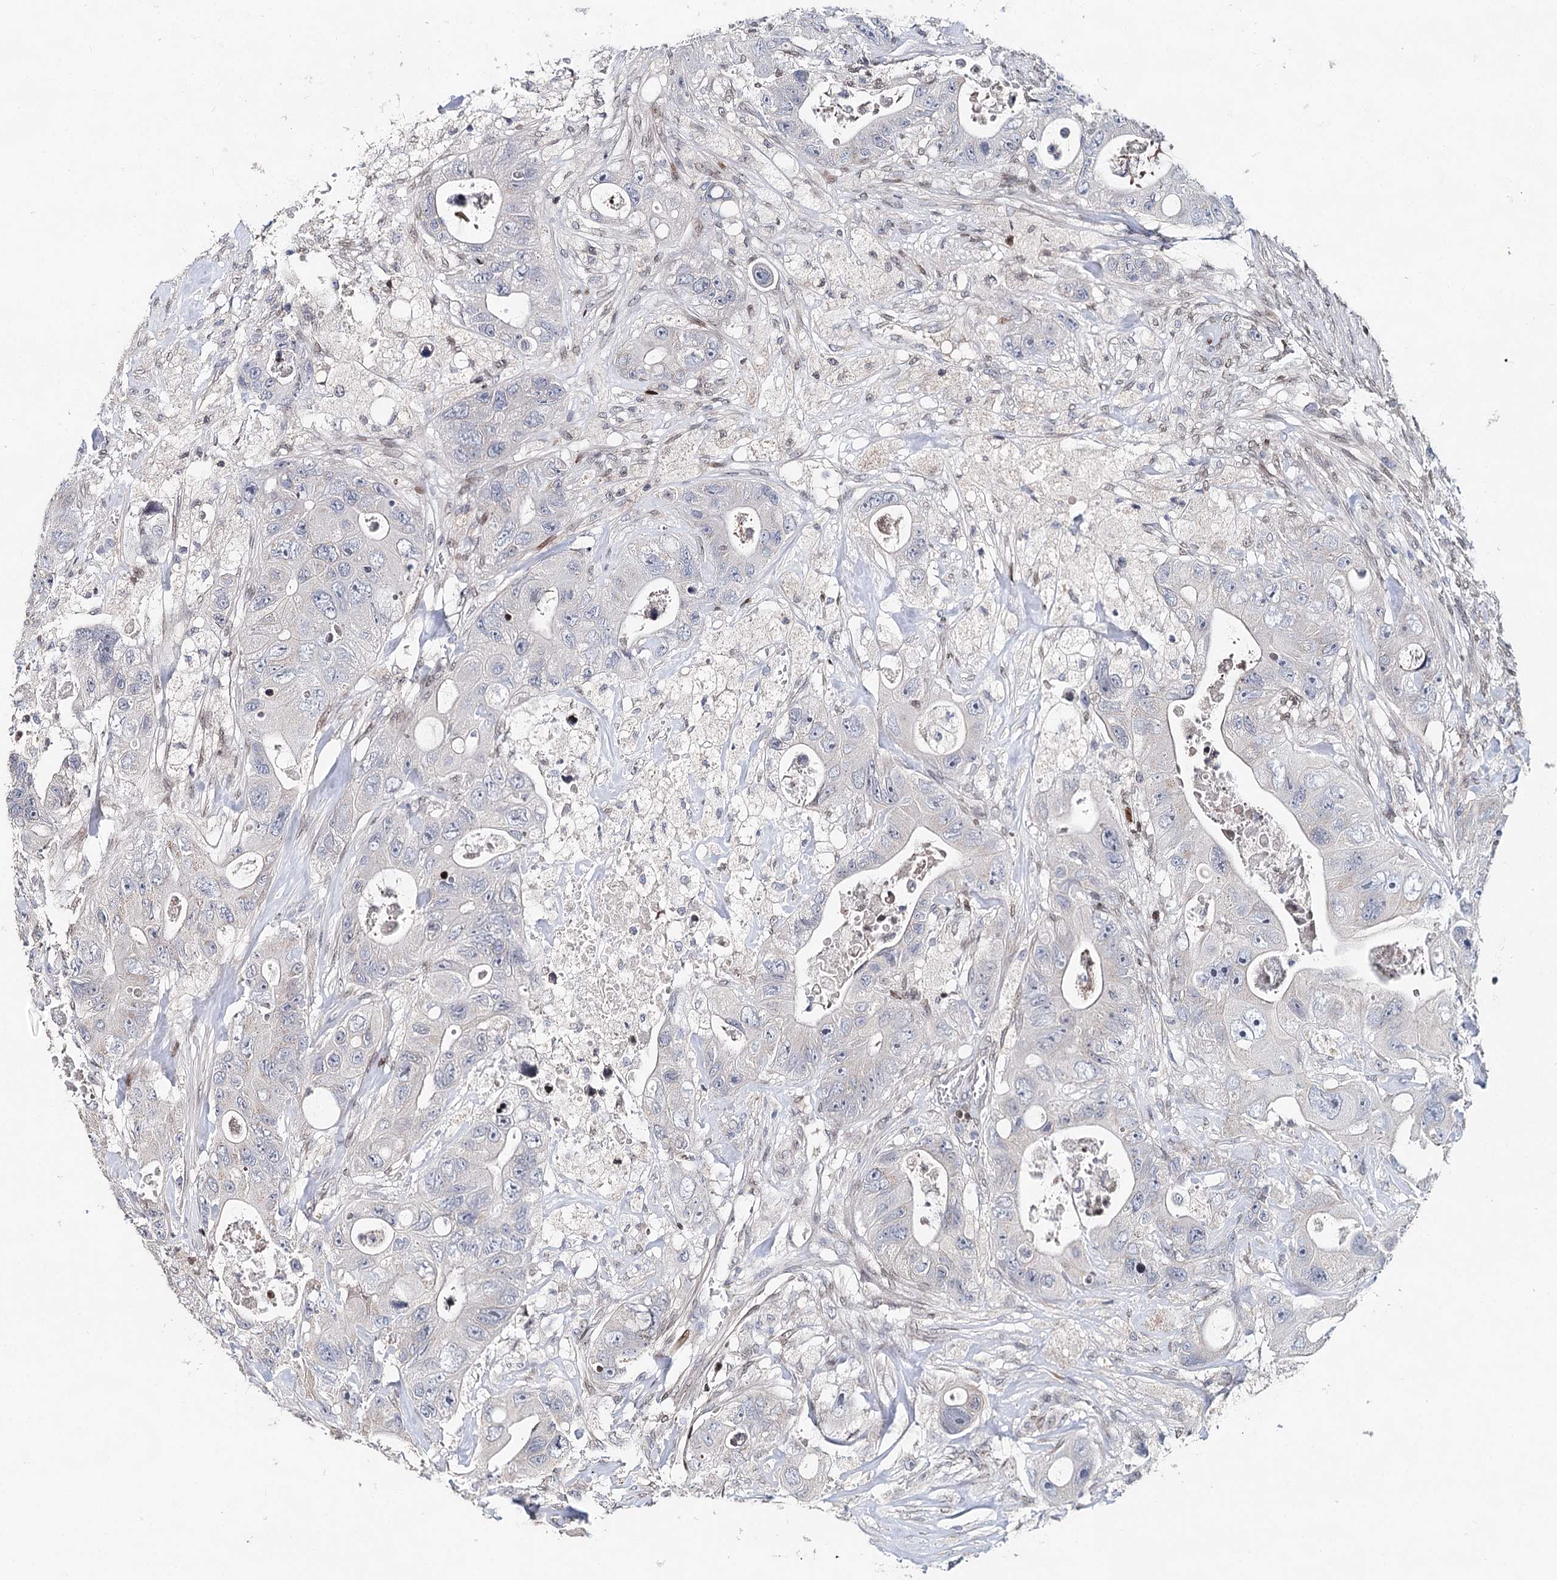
{"staining": {"intensity": "negative", "quantity": "none", "location": "none"}, "tissue": "colorectal cancer", "cell_type": "Tumor cells", "image_type": "cancer", "snomed": [{"axis": "morphology", "description": "Adenocarcinoma, NOS"}, {"axis": "topography", "description": "Colon"}], "caption": "Colorectal adenocarcinoma stained for a protein using immunohistochemistry displays no expression tumor cells.", "gene": "FRMD4A", "patient": {"sex": "female", "age": 46}}